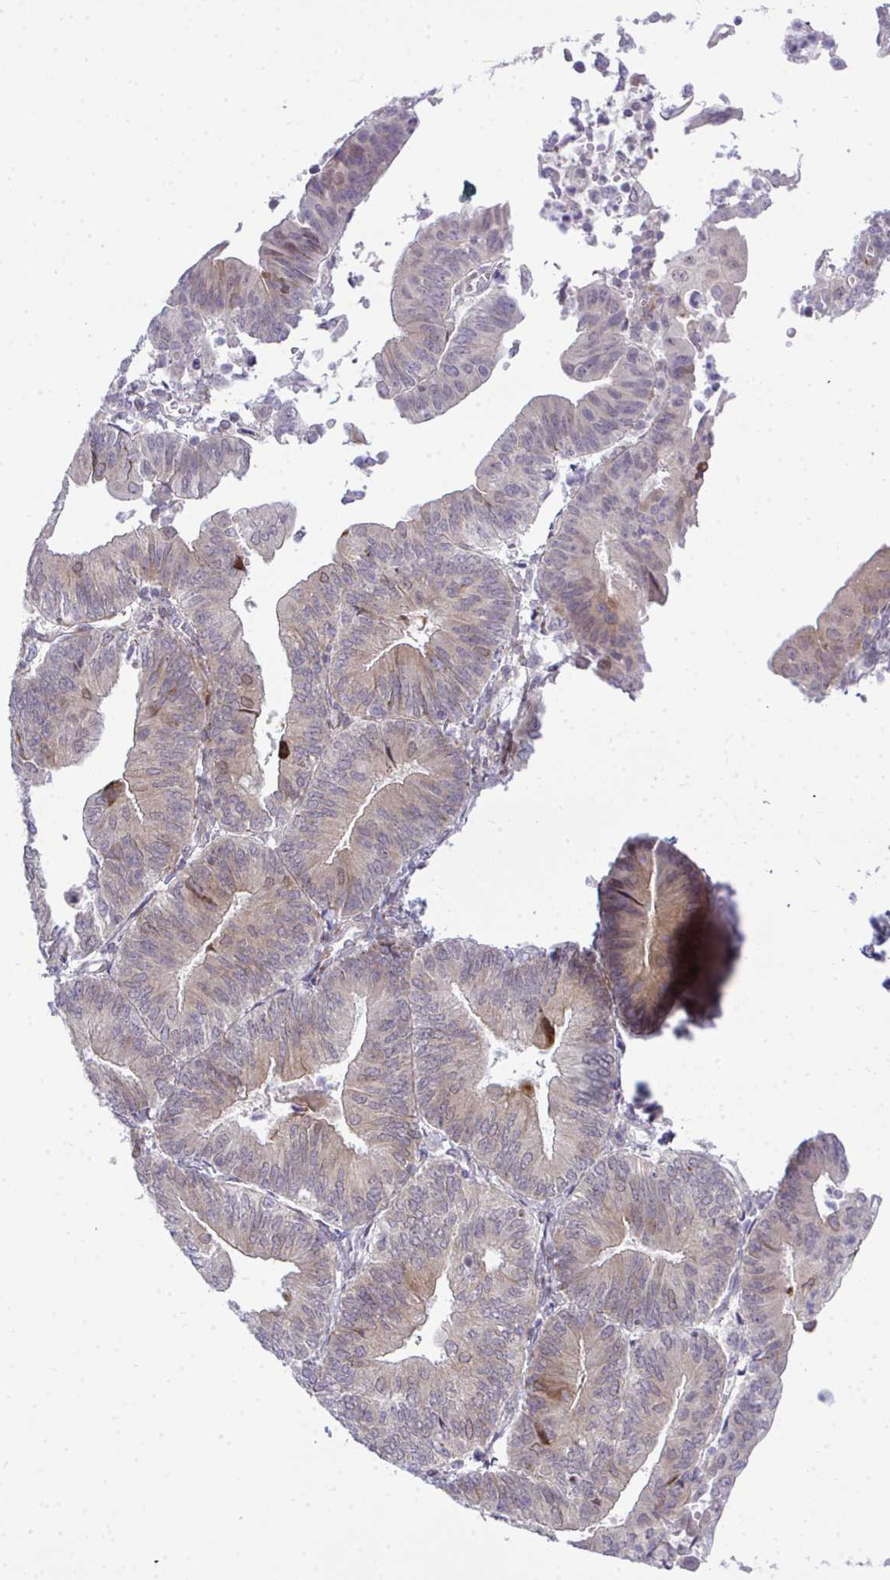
{"staining": {"intensity": "weak", "quantity": "25%-75%", "location": "cytoplasmic/membranous"}, "tissue": "endometrial cancer", "cell_type": "Tumor cells", "image_type": "cancer", "snomed": [{"axis": "morphology", "description": "Adenocarcinoma, NOS"}, {"axis": "topography", "description": "Endometrium"}], "caption": "Immunohistochemical staining of endometrial cancer demonstrates low levels of weak cytoplasmic/membranous protein expression in approximately 25%-75% of tumor cells.", "gene": "CASTOR2", "patient": {"sex": "female", "age": 65}}